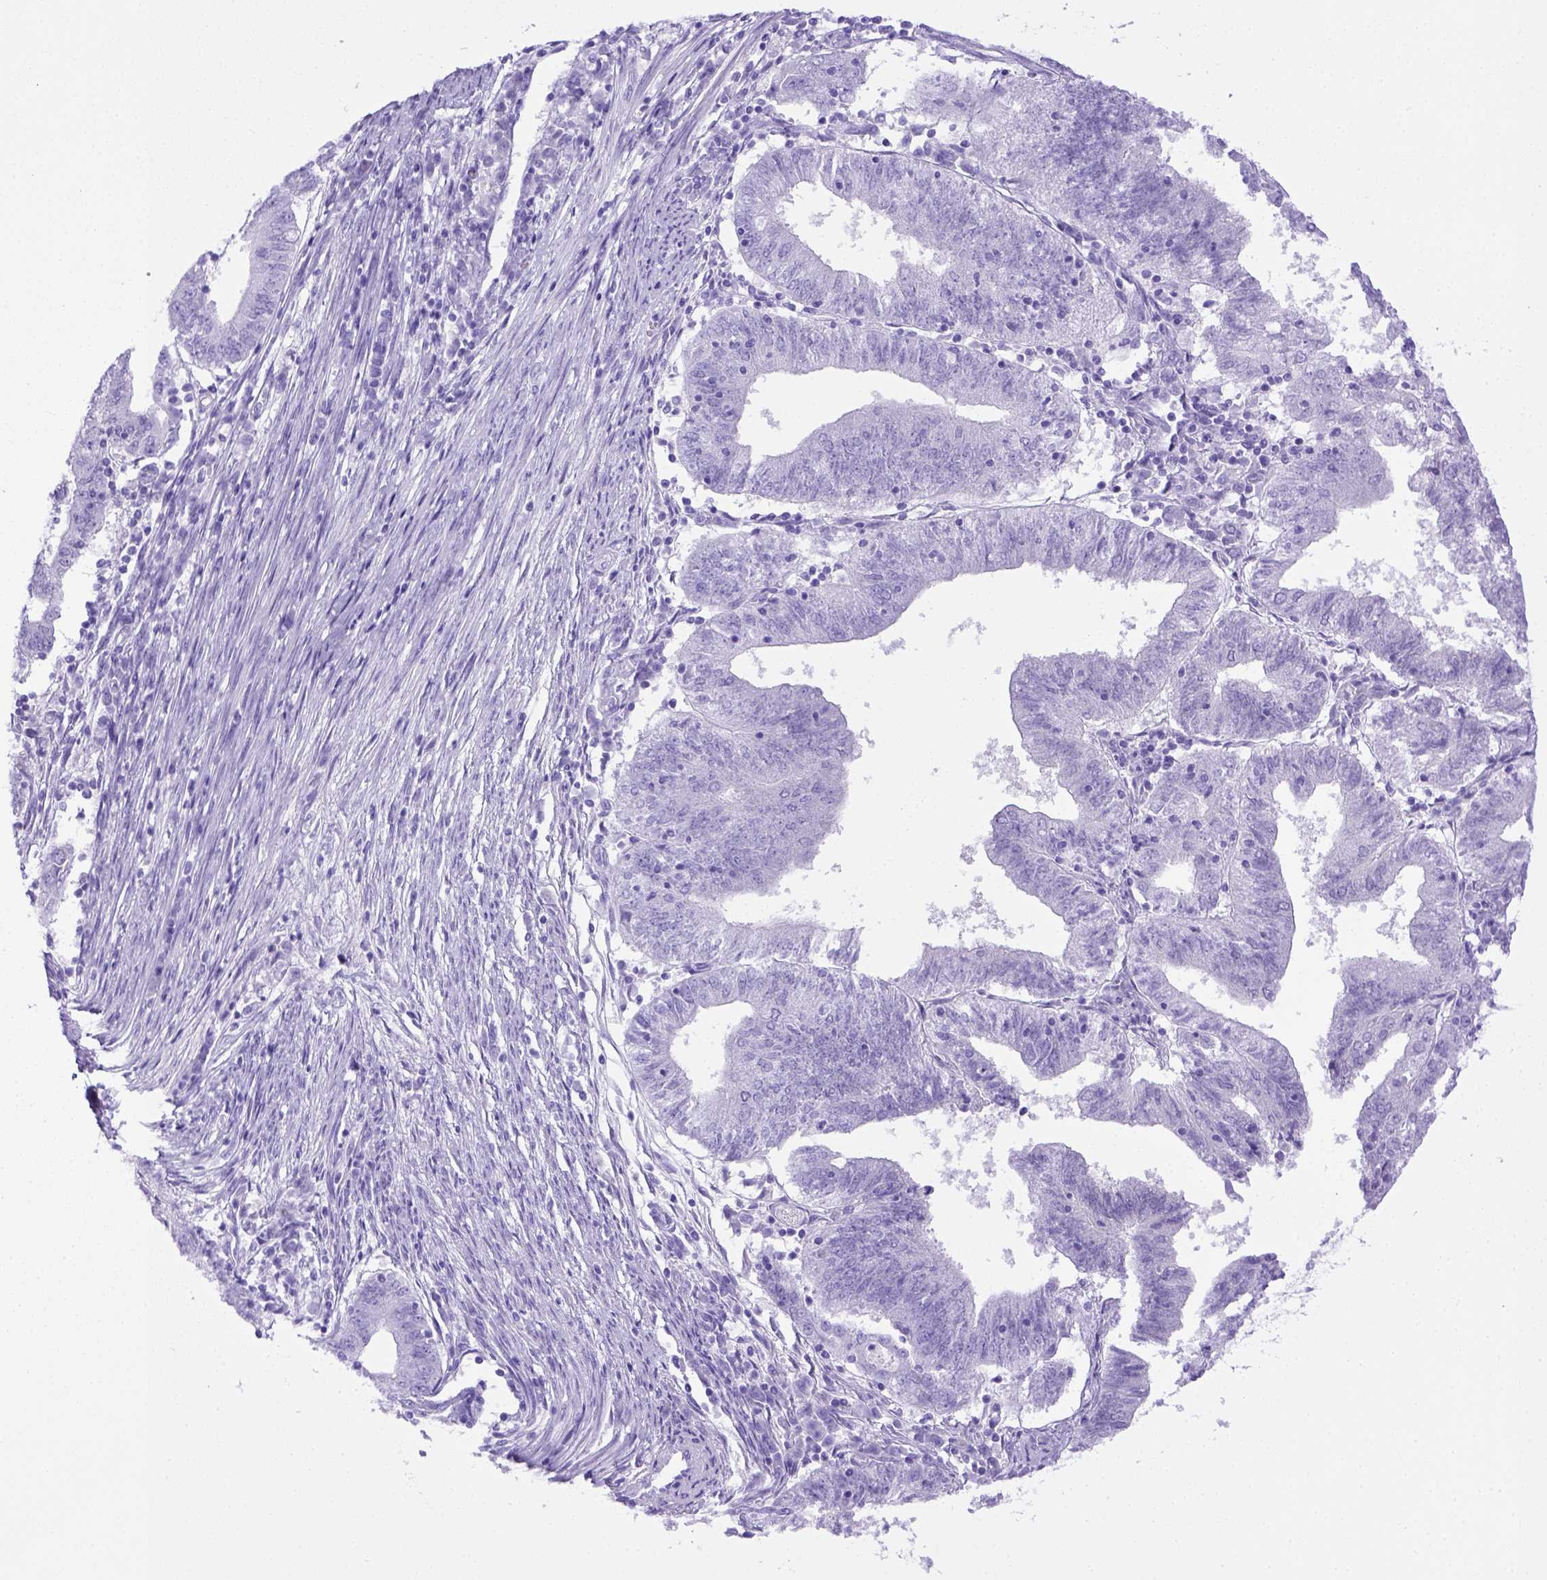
{"staining": {"intensity": "negative", "quantity": "none", "location": "none"}, "tissue": "endometrial cancer", "cell_type": "Tumor cells", "image_type": "cancer", "snomed": [{"axis": "morphology", "description": "Adenocarcinoma, NOS"}, {"axis": "topography", "description": "Endometrium"}], "caption": "High power microscopy micrograph of an immunohistochemistry image of endometrial adenocarcinoma, revealing no significant expression in tumor cells. The staining is performed using DAB brown chromogen with nuclei counter-stained in using hematoxylin.", "gene": "ITIH4", "patient": {"sex": "female", "age": 82}}